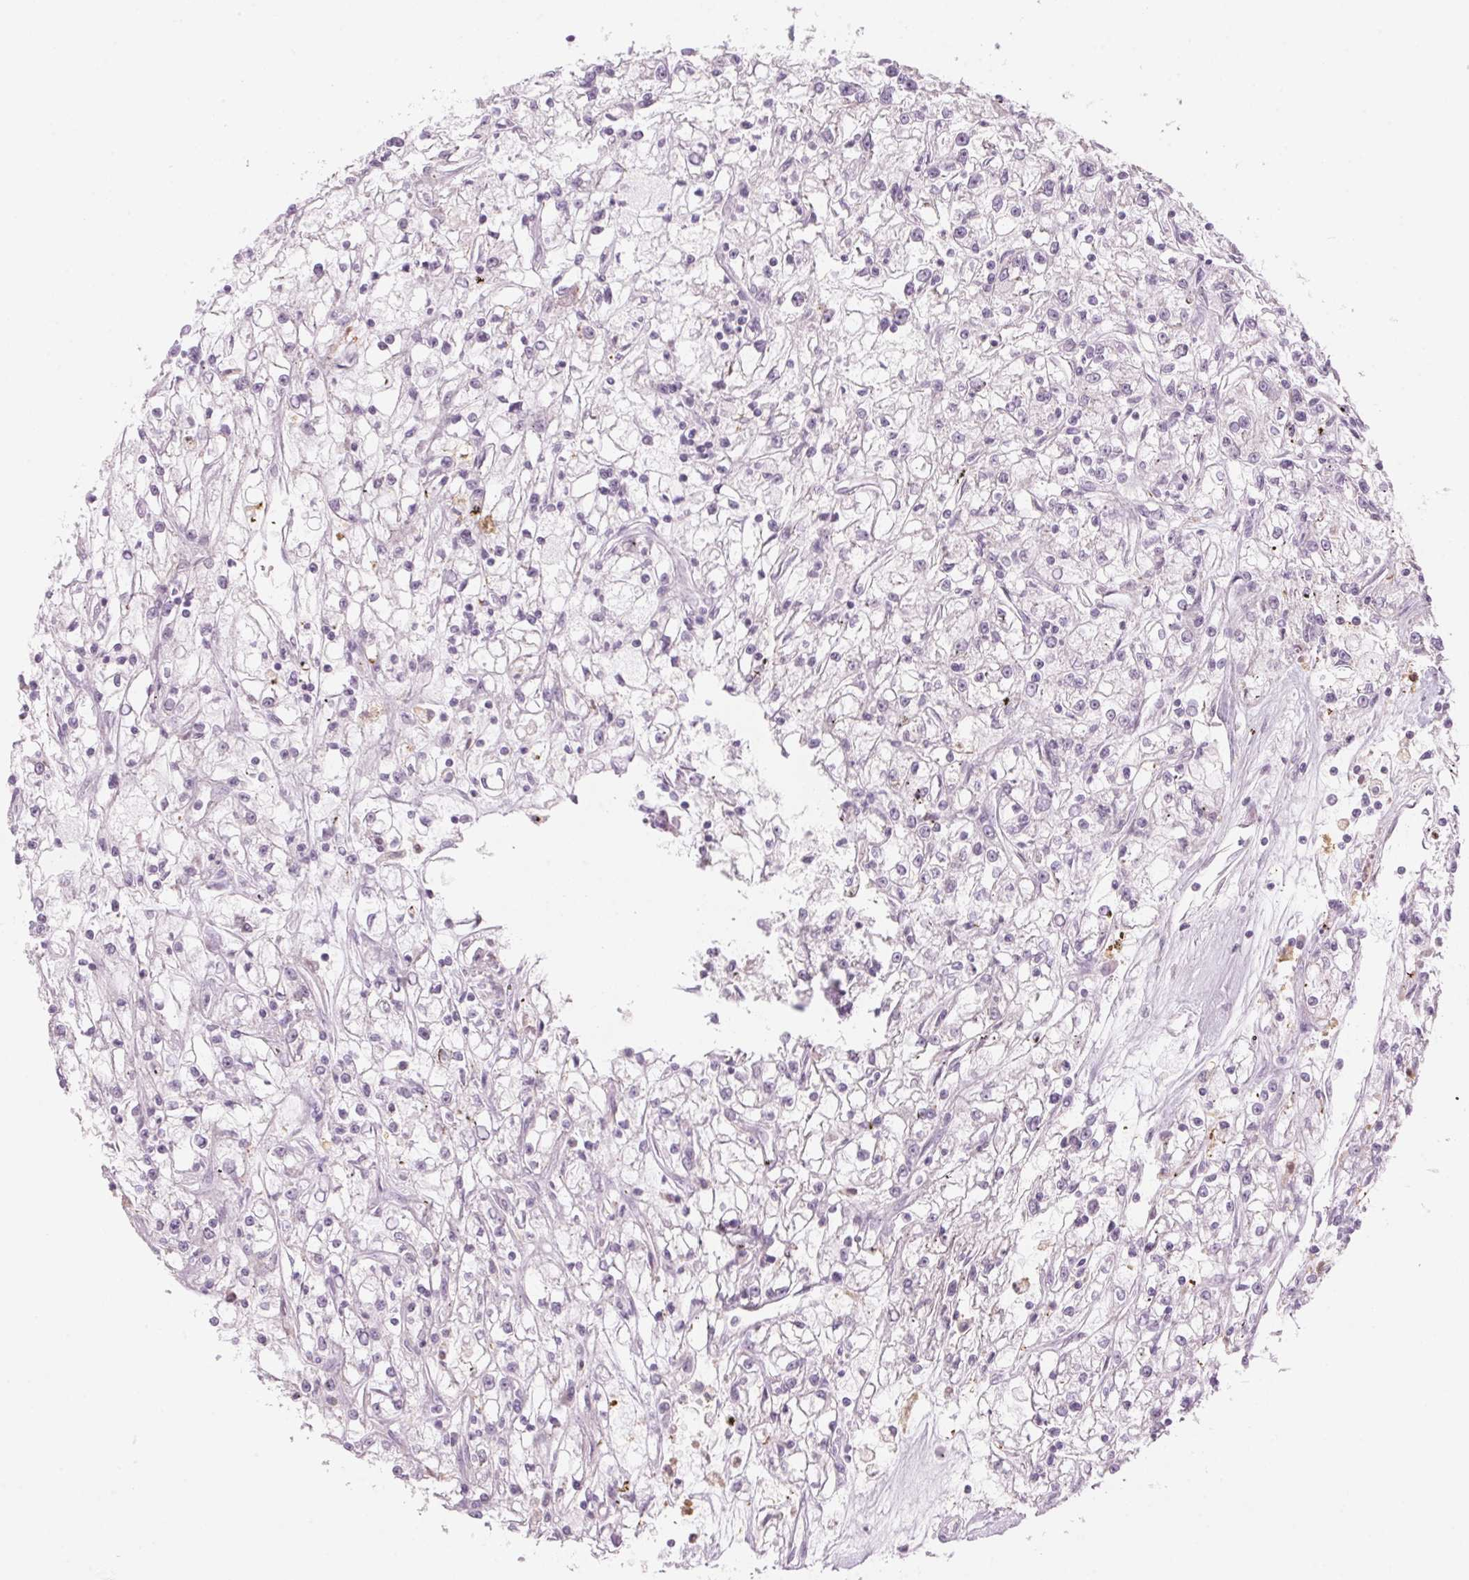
{"staining": {"intensity": "negative", "quantity": "none", "location": "none"}, "tissue": "renal cancer", "cell_type": "Tumor cells", "image_type": "cancer", "snomed": [{"axis": "morphology", "description": "Adenocarcinoma, NOS"}, {"axis": "topography", "description": "Kidney"}], "caption": "This is an IHC photomicrograph of adenocarcinoma (renal). There is no expression in tumor cells.", "gene": "GNMT", "patient": {"sex": "female", "age": 59}}